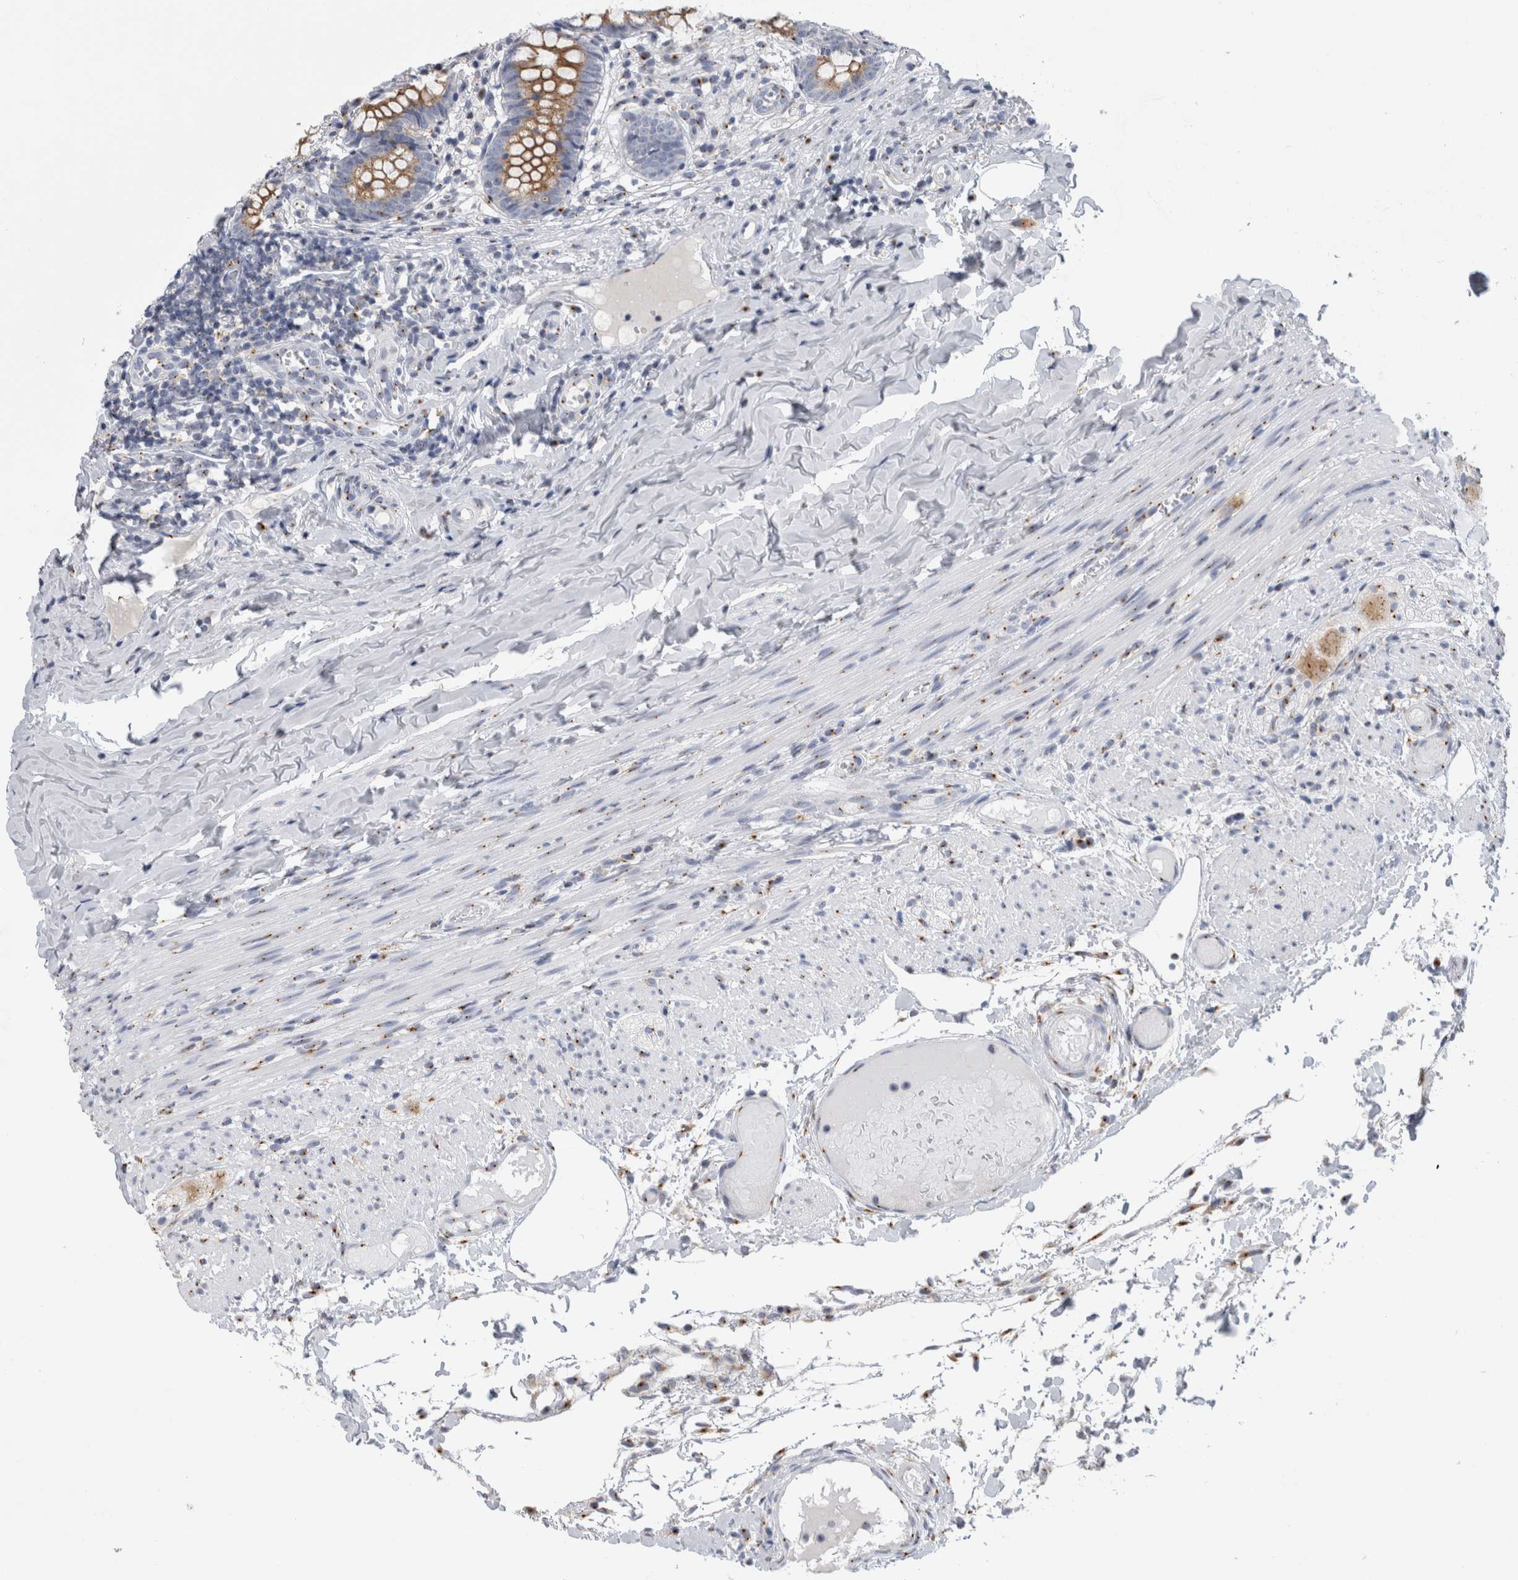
{"staining": {"intensity": "moderate", "quantity": ">75%", "location": "cytoplasmic/membranous"}, "tissue": "appendix", "cell_type": "Glandular cells", "image_type": "normal", "snomed": [{"axis": "morphology", "description": "Normal tissue, NOS"}, {"axis": "topography", "description": "Appendix"}], "caption": "The histopathology image reveals staining of unremarkable appendix, revealing moderate cytoplasmic/membranous protein expression (brown color) within glandular cells. Using DAB (brown) and hematoxylin (blue) stains, captured at high magnification using brightfield microscopy.", "gene": "AKAP9", "patient": {"sex": "male", "age": 8}}